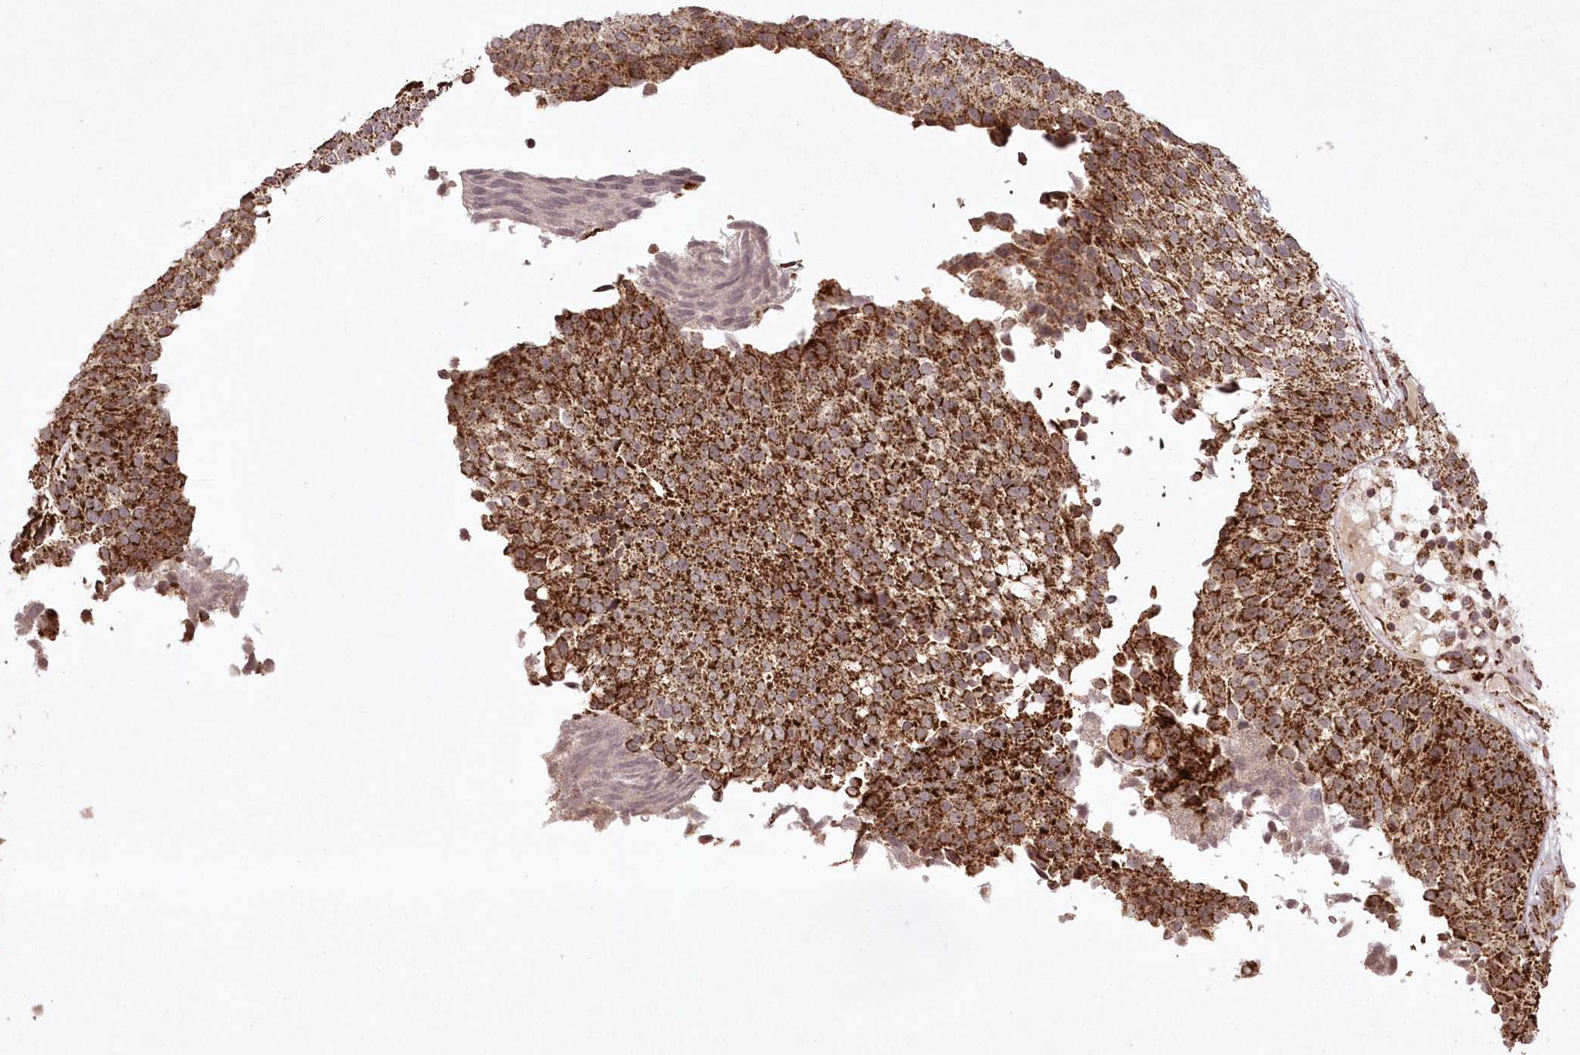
{"staining": {"intensity": "strong", "quantity": ">75%", "location": "cytoplasmic/membranous"}, "tissue": "urothelial cancer", "cell_type": "Tumor cells", "image_type": "cancer", "snomed": [{"axis": "morphology", "description": "Urothelial carcinoma, Low grade"}, {"axis": "topography", "description": "Urinary bladder"}], "caption": "Protein staining by immunohistochemistry exhibits strong cytoplasmic/membranous expression in approximately >75% of tumor cells in urothelial cancer. (DAB (3,3'-diaminobenzidine) = brown stain, brightfield microscopy at high magnification).", "gene": "LRPPRC", "patient": {"sex": "male", "age": 86}}